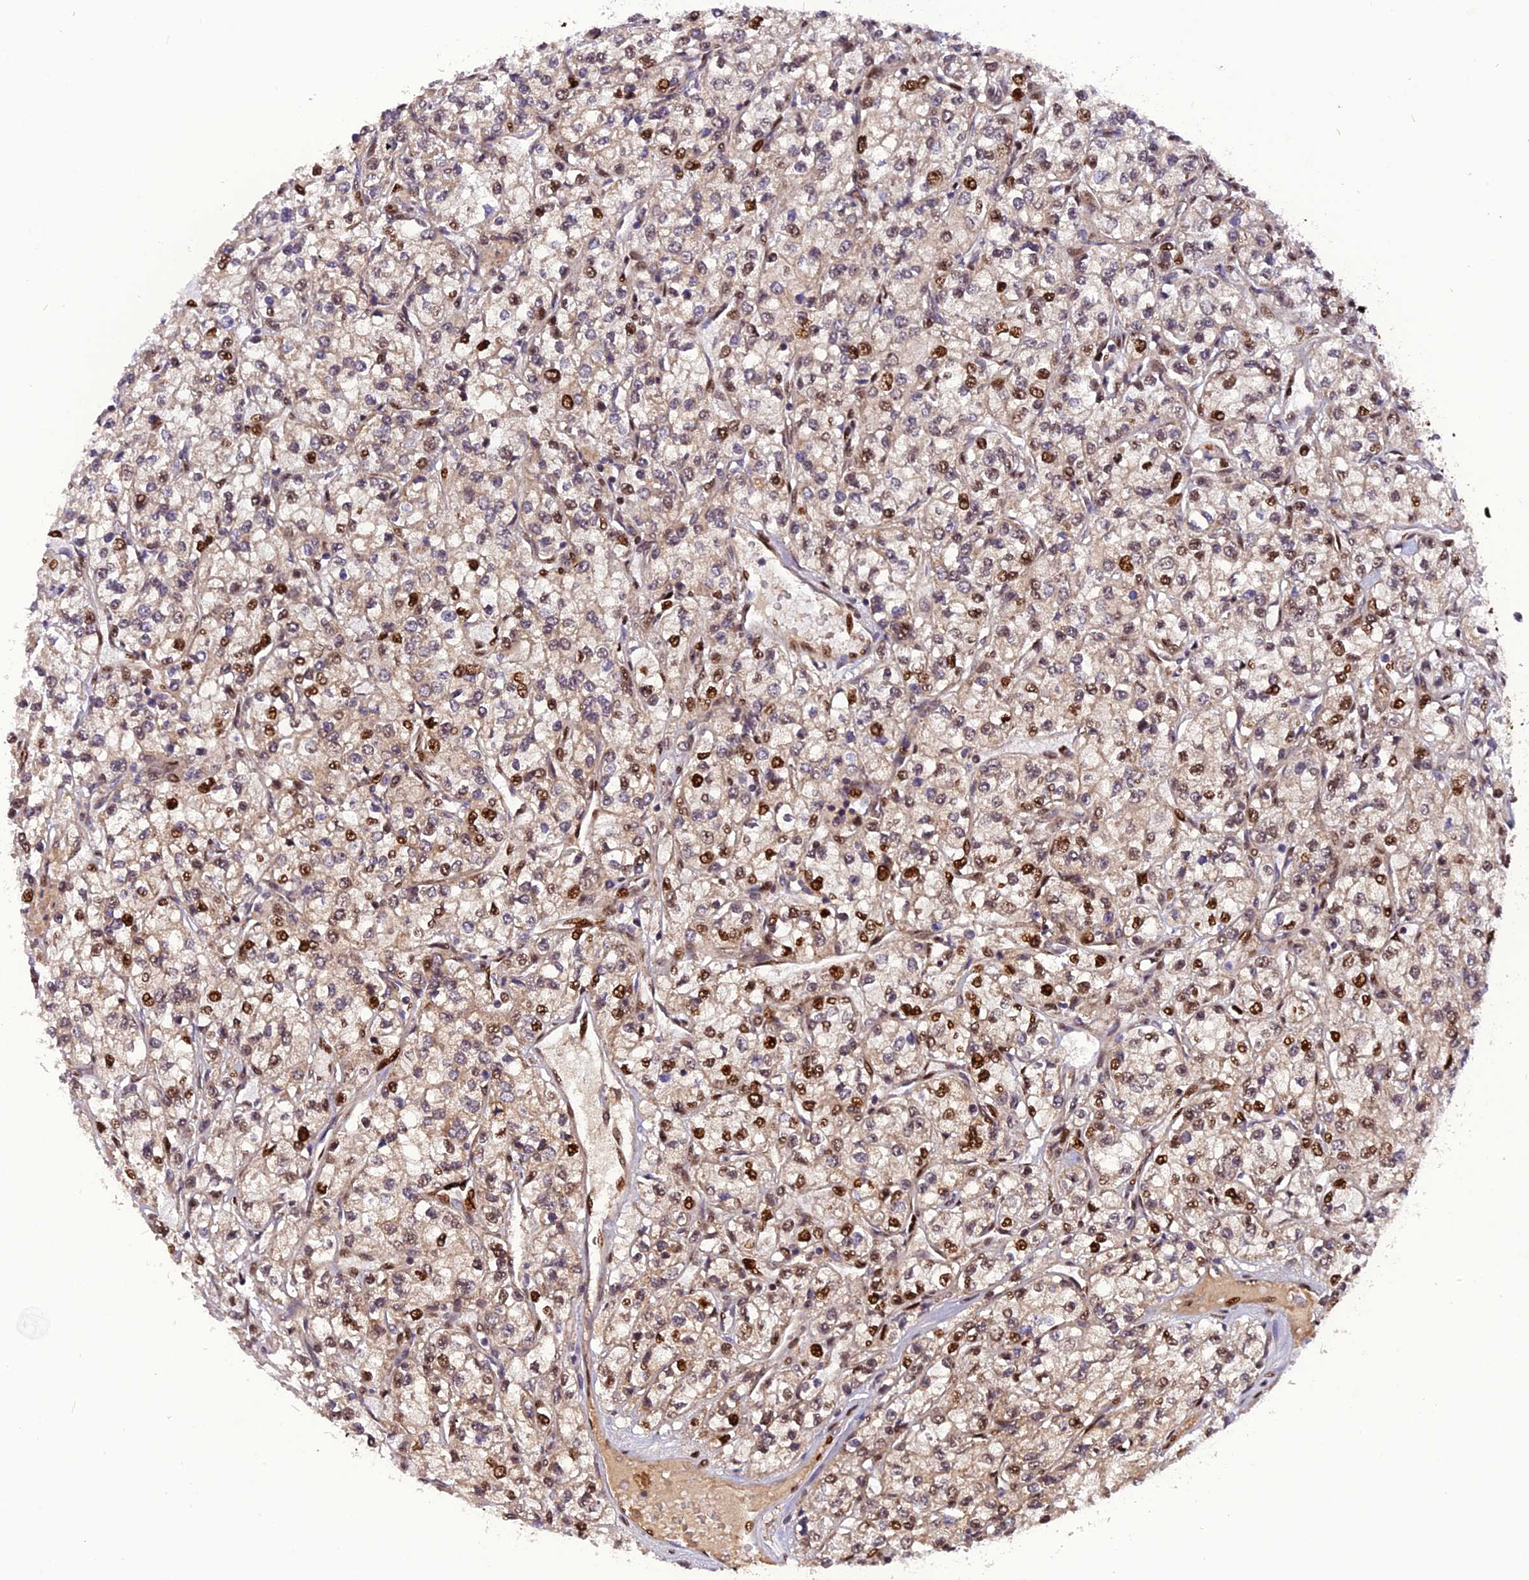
{"staining": {"intensity": "moderate", "quantity": "25%-75%", "location": "nuclear"}, "tissue": "renal cancer", "cell_type": "Tumor cells", "image_type": "cancer", "snomed": [{"axis": "morphology", "description": "Adenocarcinoma, NOS"}, {"axis": "topography", "description": "Kidney"}], "caption": "Immunohistochemical staining of adenocarcinoma (renal) exhibits moderate nuclear protein positivity in about 25%-75% of tumor cells.", "gene": "MICALL1", "patient": {"sex": "male", "age": 80}}